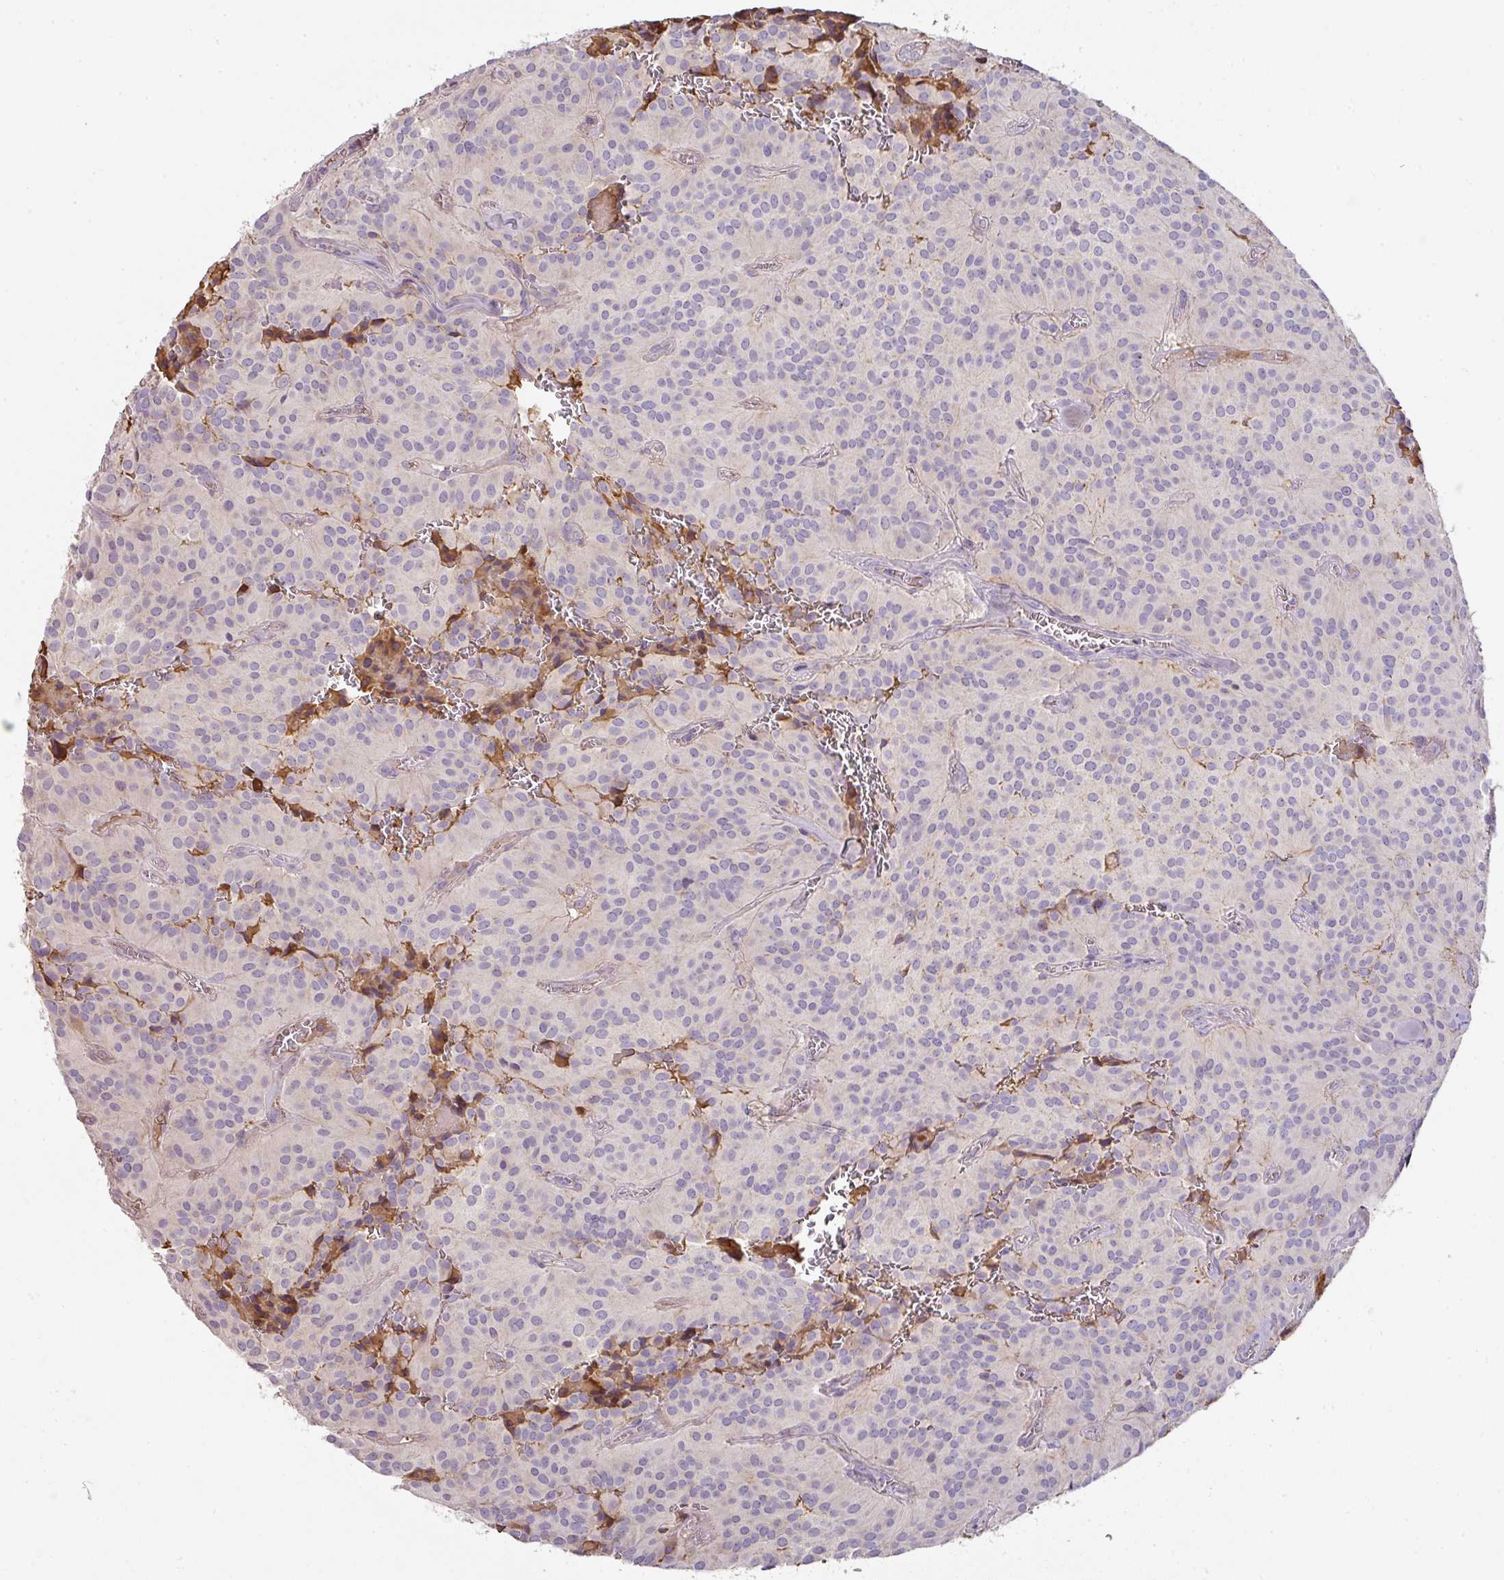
{"staining": {"intensity": "negative", "quantity": "none", "location": "none"}, "tissue": "glioma", "cell_type": "Tumor cells", "image_type": "cancer", "snomed": [{"axis": "morphology", "description": "Glioma, malignant, Low grade"}, {"axis": "topography", "description": "Brain"}], "caption": "This is an immunohistochemistry image of human low-grade glioma (malignant). There is no expression in tumor cells.", "gene": "CCZ1", "patient": {"sex": "male", "age": 42}}